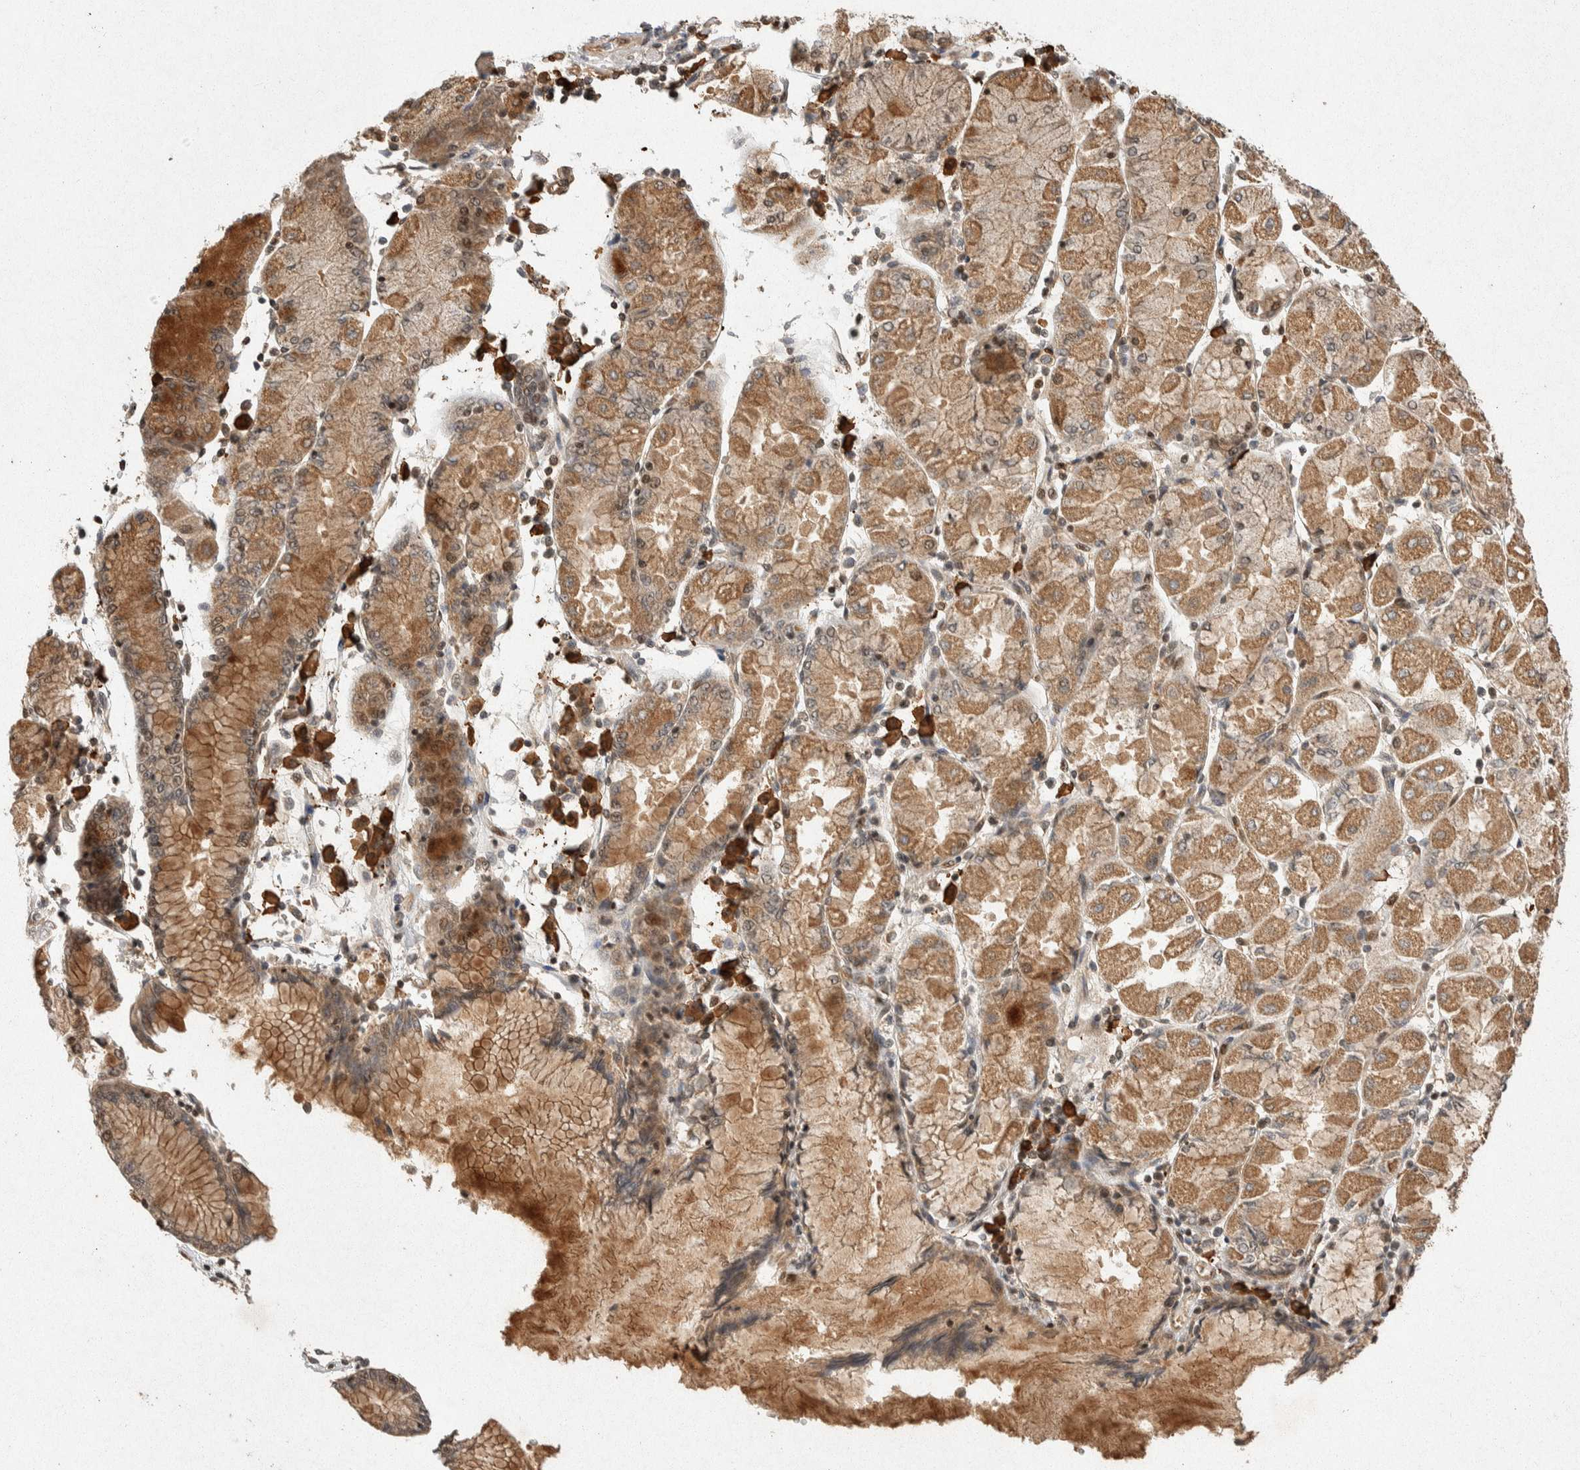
{"staining": {"intensity": "moderate", "quantity": ">75%", "location": "cytoplasmic/membranous"}, "tissue": "stomach cancer", "cell_type": "Tumor cells", "image_type": "cancer", "snomed": [{"axis": "morphology", "description": "Normal tissue, NOS"}, {"axis": "morphology", "description": "Adenocarcinoma, NOS"}, {"axis": "topography", "description": "Stomach, upper"}, {"axis": "topography", "description": "Stomach"}], "caption": "Immunohistochemistry (IHC) (DAB (3,3'-diaminobenzidine)) staining of stomach cancer displays moderate cytoplasmic/membranous protein positivity in approximately >75% of tumor cells.", "gene": "TOR1B", "patient": {"sex": "male", "age": 59}}